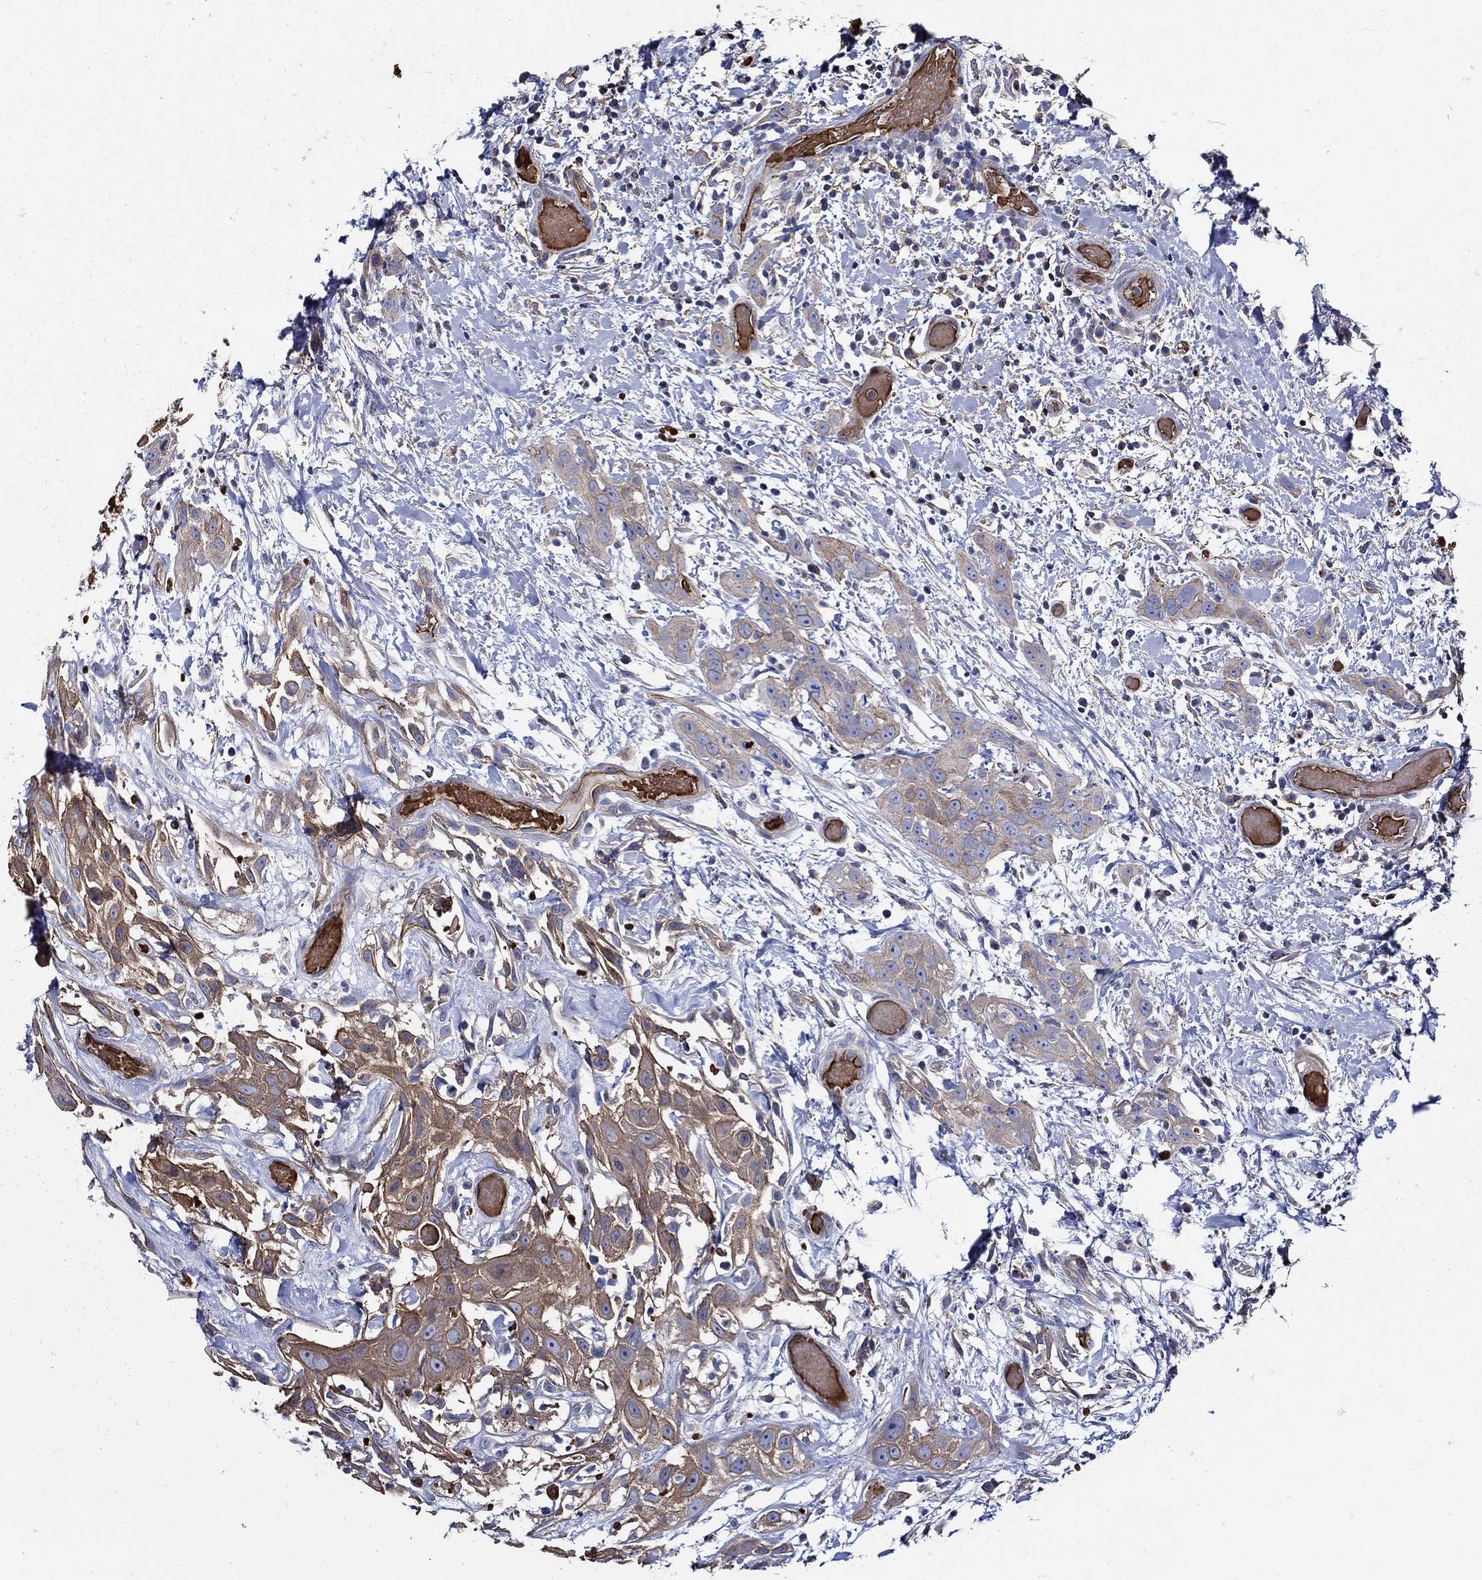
{"staining": {"intensity": "moderate", "quantity": "25%-75%", "location": "cytoplasmic/membranous"}, "tissue": "head and neck cancer", "cell_type": "Tumor cells", "image_type": "cancer", "snomed": [{"axis": "morphology", "description": "Normal tissue, NOS"}, {"axis": "morphology", "description": "Squamous cell carcinoma, NOS"}, {"axis": "topography", "description": "Oral tissue"}, {"axis": "topography", "description": "Salivary gland"}, {"axis": "topography", "description": "Head-Neck"}], "caption": "Squamous cell carcinoma (head and neck) stained for a protein reveals moderate cytoplasmic/membranous positivity in tumor cells.", "gene": "APBB3", "patient": {"sex": "female", "age": 62}}